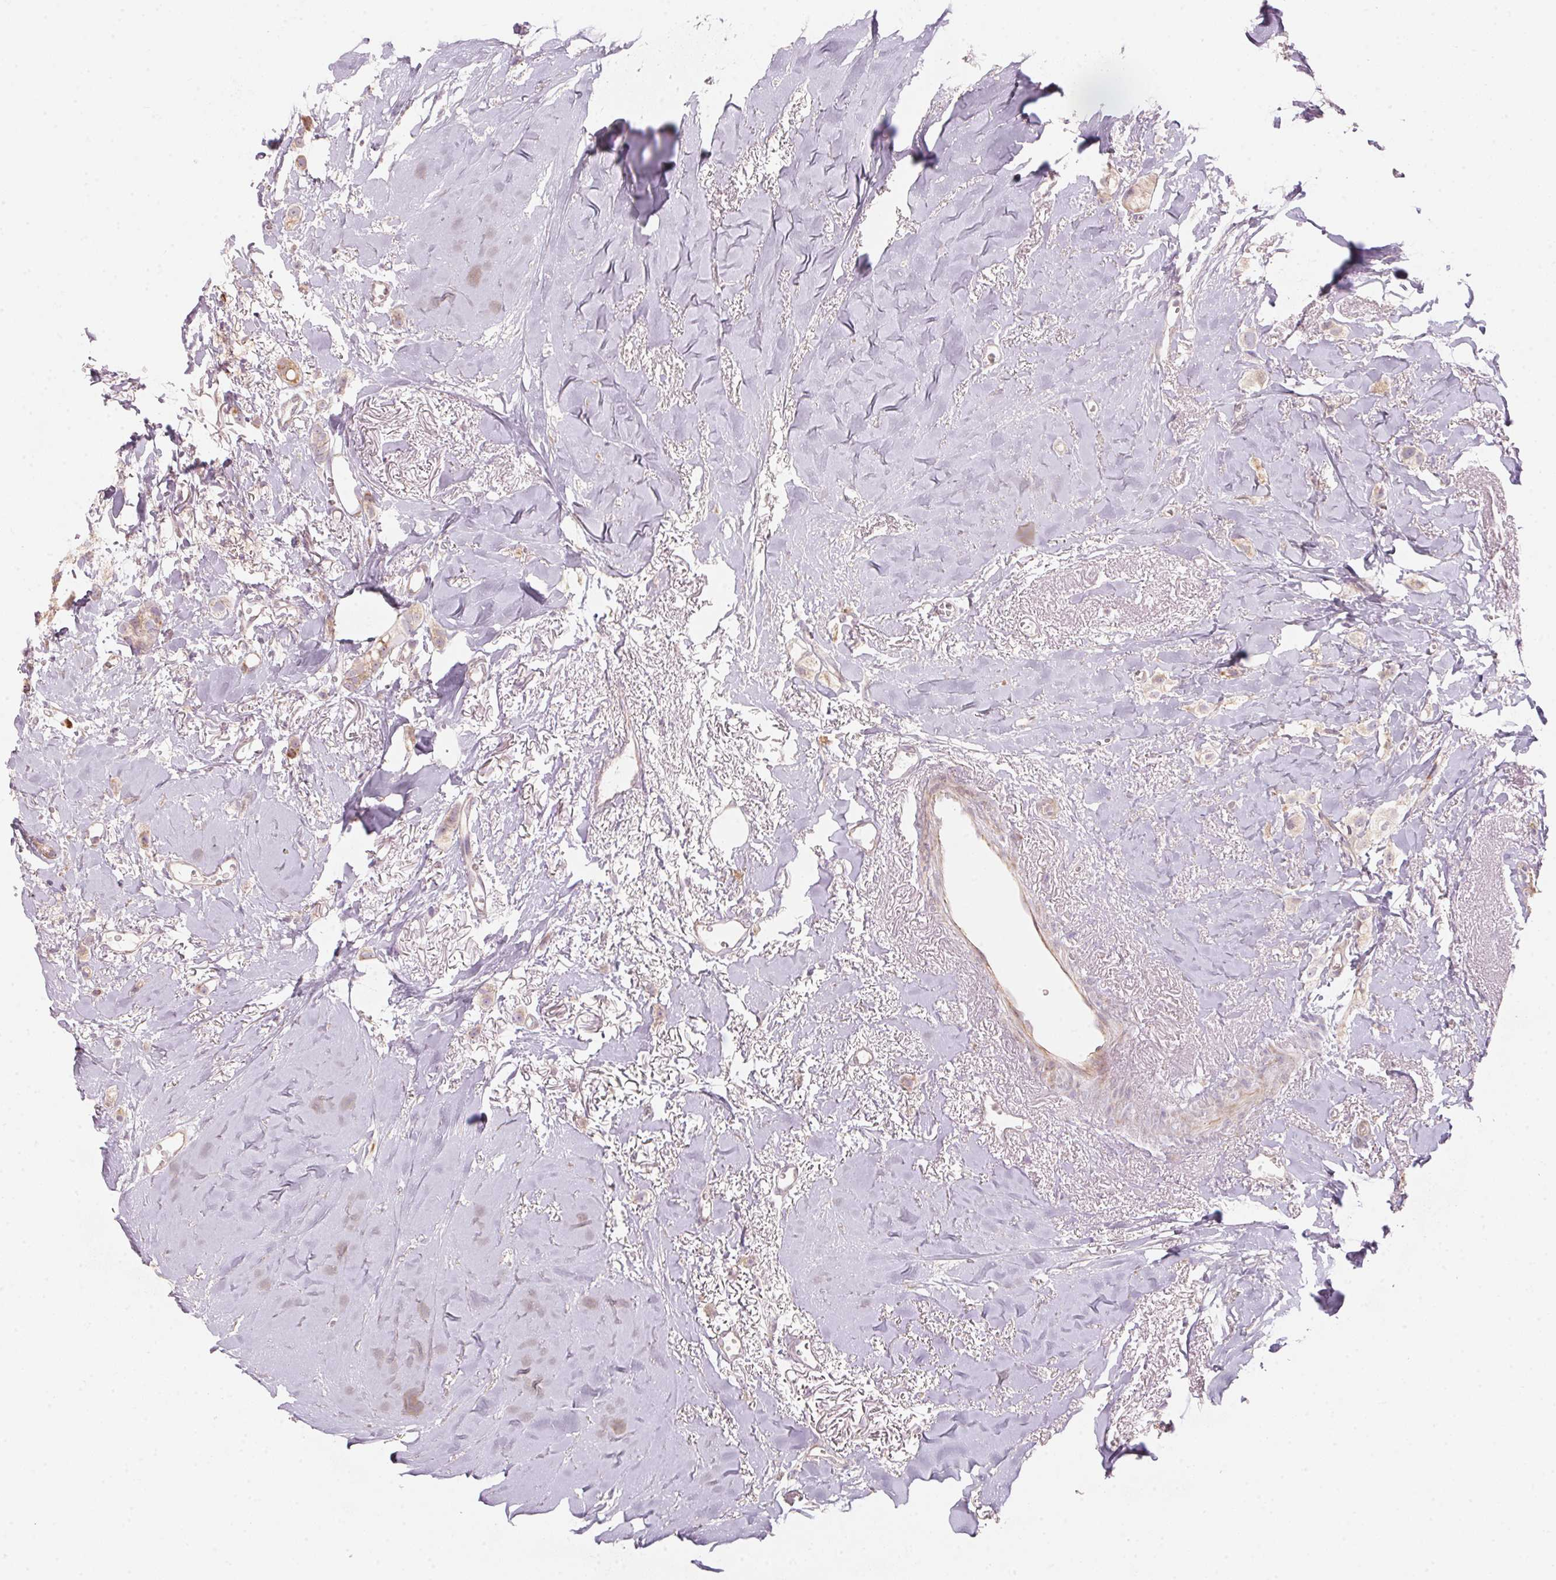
{"staining": {"intensity": "weak", "quantity": "<25%", "location": "cytoplasmic/membranous"}, "tissue": "breast cancer", "cell_type": "Tumor cells", "image_type": "cancer", "snomed": [{"axis": "morphology", "description": "Duct carcinoma"}, {"axis": "topography", "description": "Breast"}], "caption": "DAB immunohistochemical staining of breast cancer reveals no significant positivity in tumor cells. Nuclei are stained in blue.", "gene": "BLOC1S2", "patient": {"sex": "female", "age": 85}}